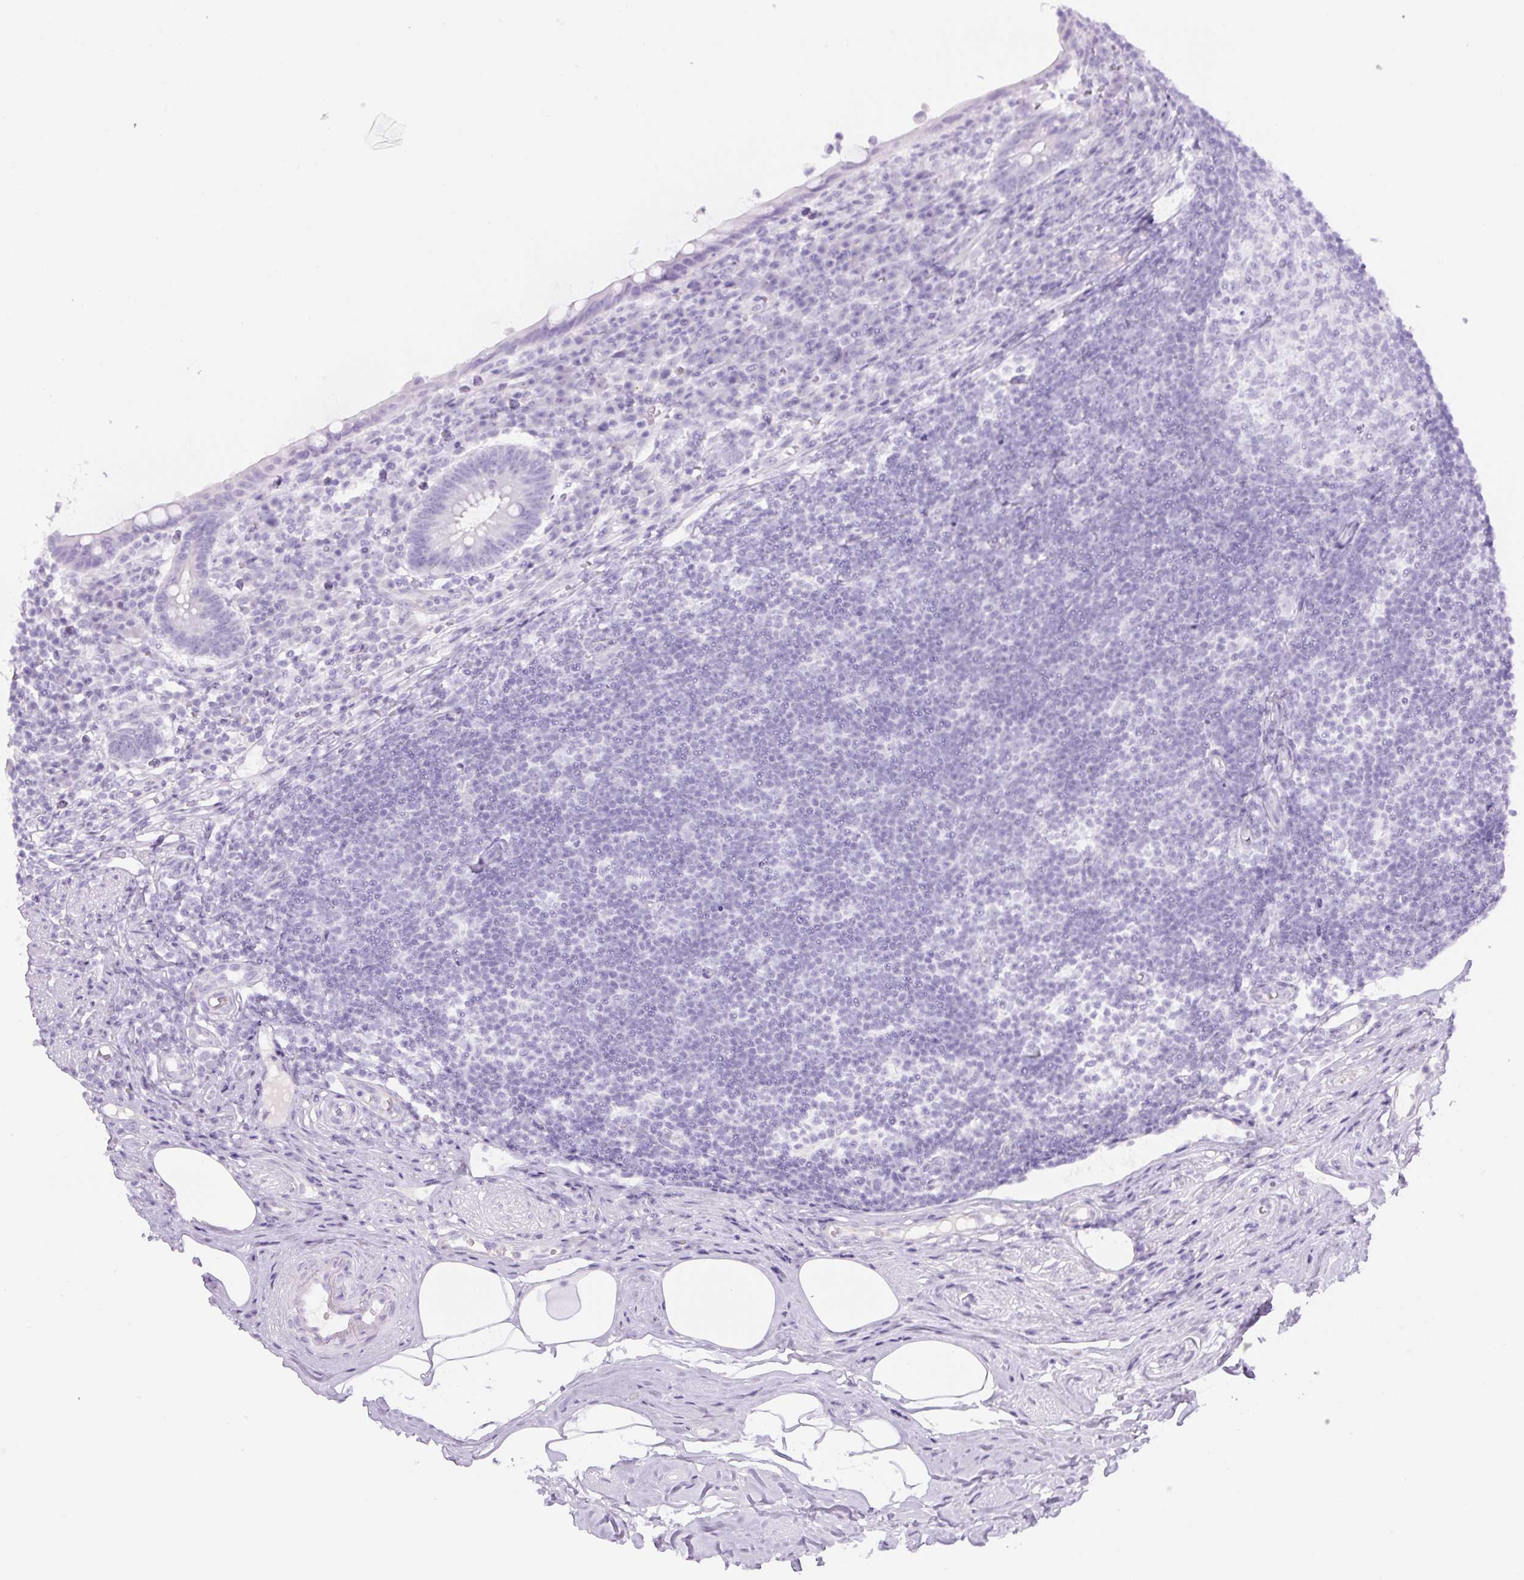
{"staining": {"intensity": "negative", "quantity": "none", "location": "none"}, "tissue": "appendix", "cell_type": "Glandular cells", "image_type": "normal", "snomed": [{"axis": "morphology", "description": "Normal tissue, NOS"}, {"axis": "topography", "description": "Appendix"}], "caption": "Immunohistochemistry of unremarkable human appendix shows no expression in glandular cells.", "gene": "RSPO4", "patient": {"sex": "female", "age": 56}}